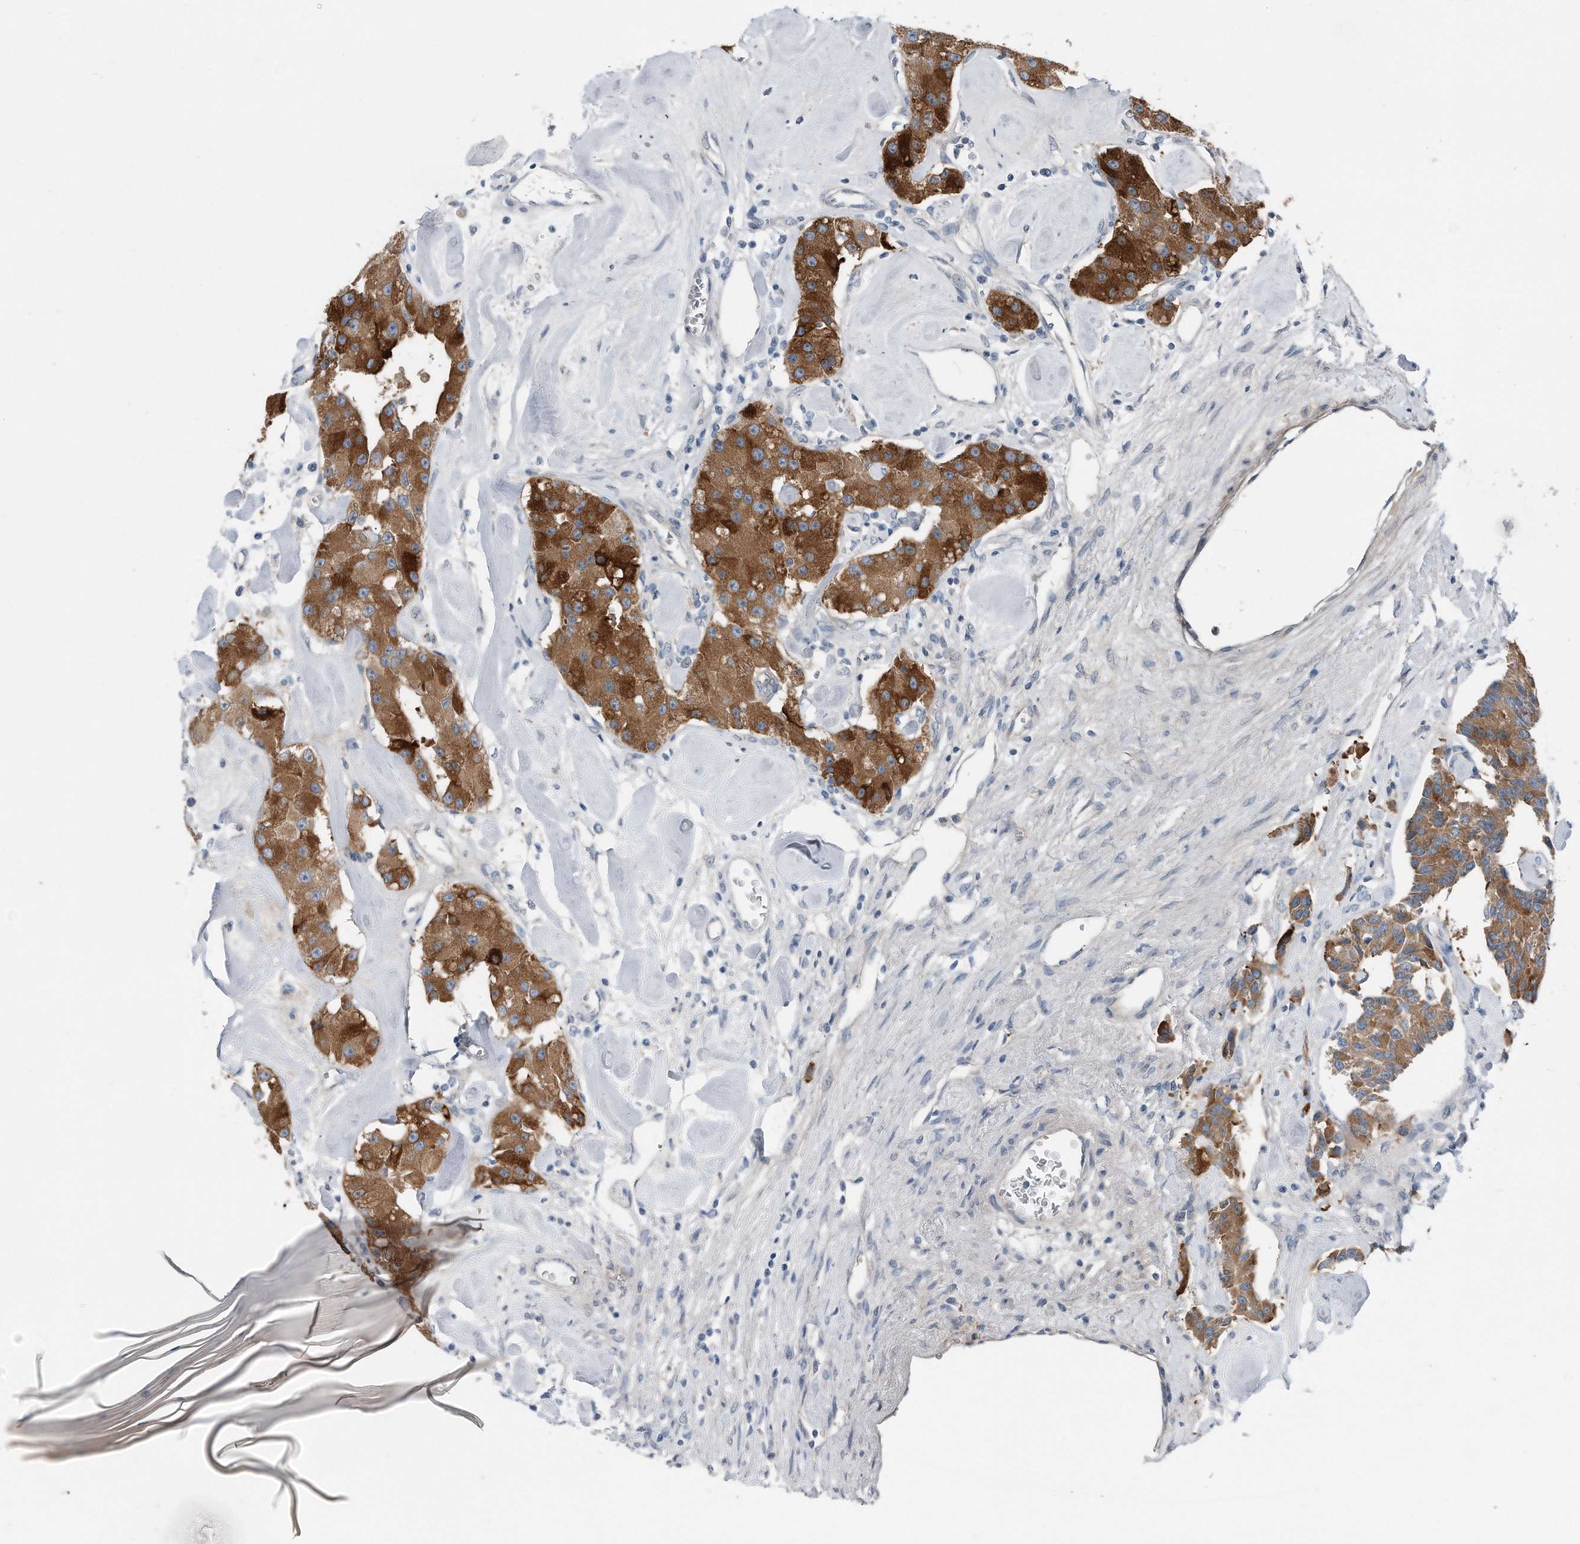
{"staining": {"intensity": "strong", "quantity": "25%-75%", "location": "cytoplasmic/membranous"}, "tissue": "carcinoid", "cell_type": "Tumor cells", "image_type": "cancer", "snomed": [{"axis": "morphology", "description": "Carcinoid, malignant, NOS"}, {"axis": "topography", "description": "Pancreas"}], "caption": "IHC histopathology image of human carcinoid (malignant) stained for a protein (brown), which demonstrates high levels of strong cytoplasmic/membranous expression in approximately 25%-75% of tumor cells.", "gene": "YRDC", "patient": {"sex": "male", "age": 41}}